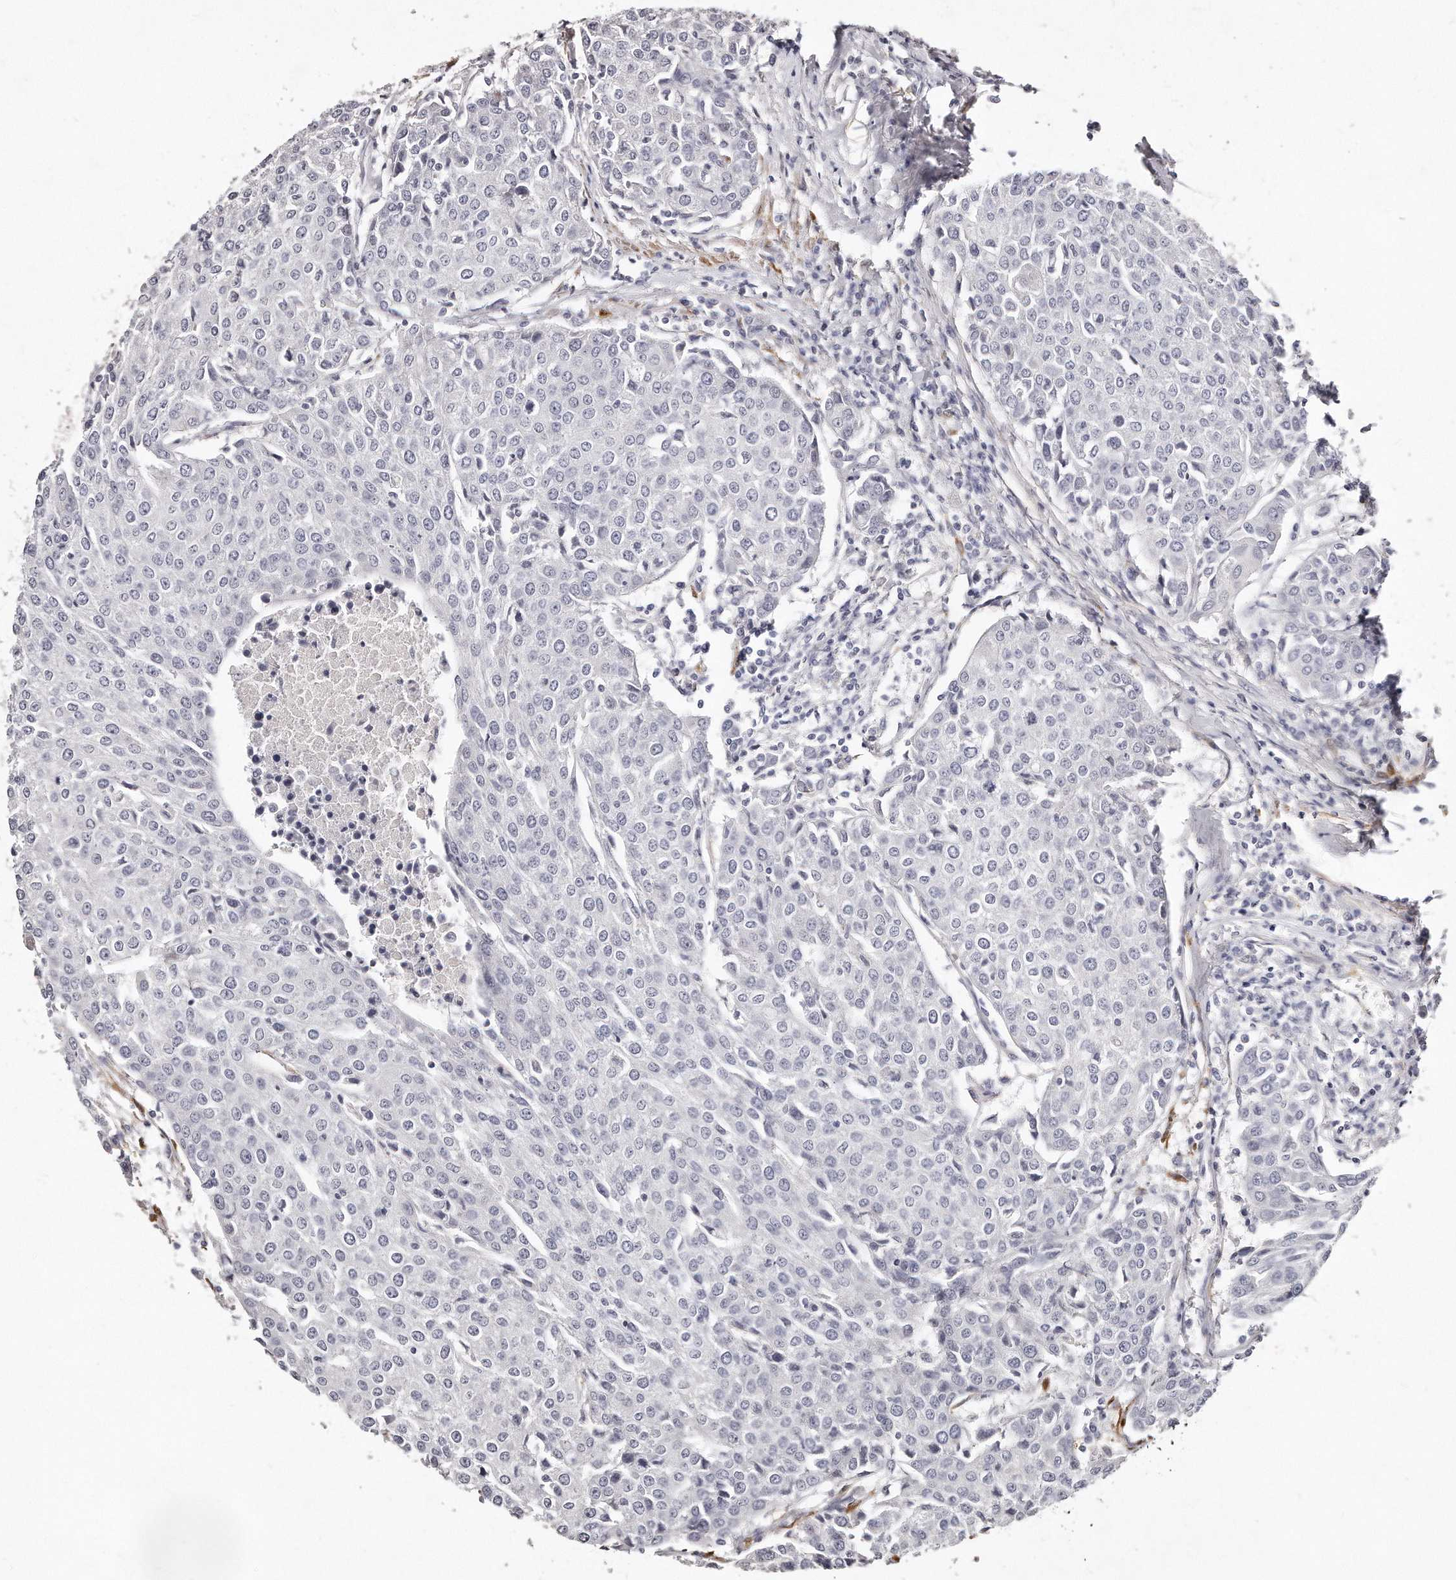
{"staining": {"intensity": "negative", "quantity": "none", "location": "none"}, "tissue": "urothelial cancer", "cell_type": "Tumor cells", "image_type": "cancer", "snomed": [{"axis": "morphology", "description": "Urothelial carcinoma, High grade"}, {"axis": "topography", "description": "Urinary bladder"}], "caption": "Immunohistochemical staining of human high-grade urothelial carcinoma displays no significant staining in tumor cells. (DAB (3,3'-diaminobenzidine) immunohistochemistry (IHC) with hematoxylin counter stain).", "gene": "LMOD1", "patient": {"sex": "female", "age": 85}}